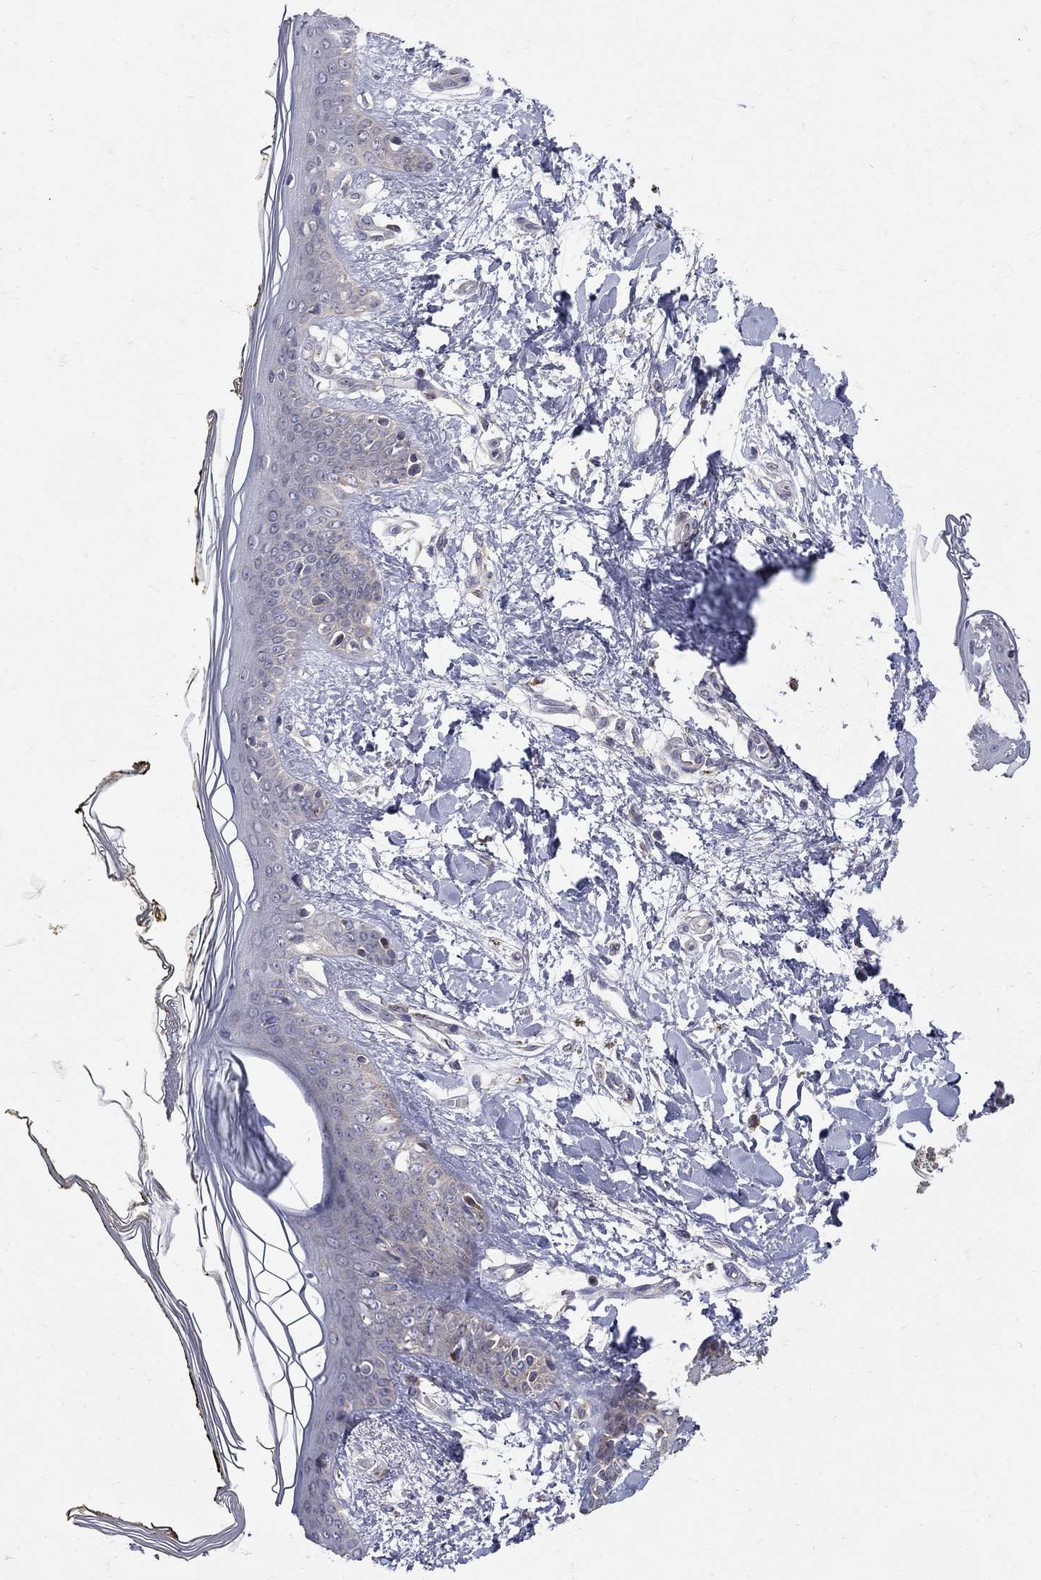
{"staining": {"intensity": "negative", "quantity": "none", "location": "none"}, "tissue": "skin", "cell_type": "Fibroblasts", "image_type": "normal", "snomed": [{"axis": "morphology", "description": "Normal tissue, NOS"}, {"axis": "topography", "description": "Skin"}], "caption": "Skin was stained to show a protein in brown. There is no significant staining in fibroblasts.", "gene": "SH2B1", "patient": {"sex": "female", "age": 34}}